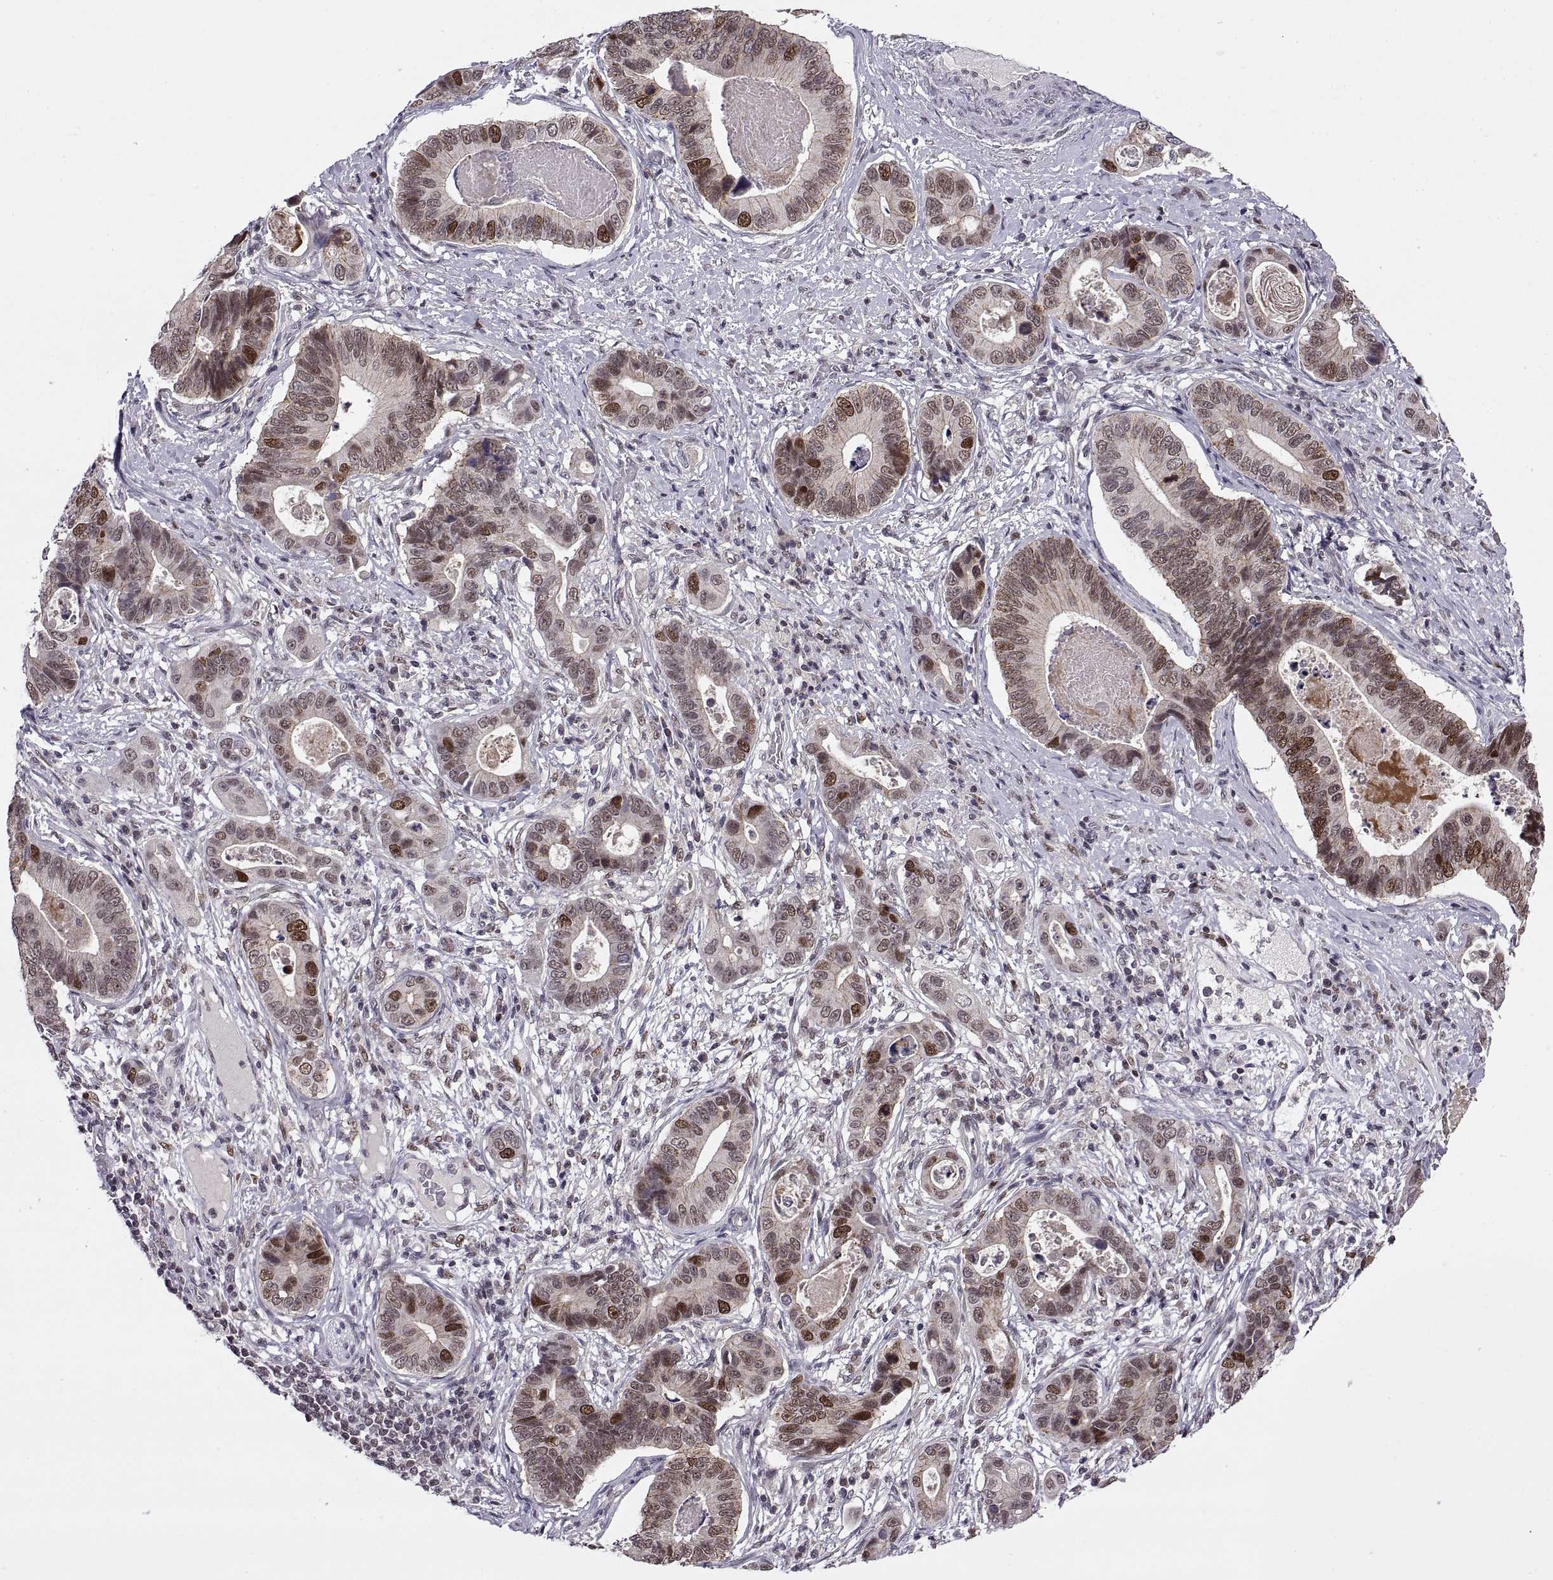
{"staining": {"intensity": "moderate", "quantity": "25%-75%", "location": "nuclear"}, "tissue": "stomach cancer", "cell_type": "Tumor cells", "image_type": "cancer", "snomed": [{"axis": "morphology", "description": "Adenocarcinoma, NOS"}, {"axis": "topography", "description": "Stomach"}], "caption": "Stomach adenocarcinoma stained with DAB (3,3'-diaminobenzidine) immunohistochemistry displays medium levels of moderate nuclear positivity in about 25%-75% of tumor cells.", "gene": "CHFR", "patient": {"sex": "male", "age": 84}}